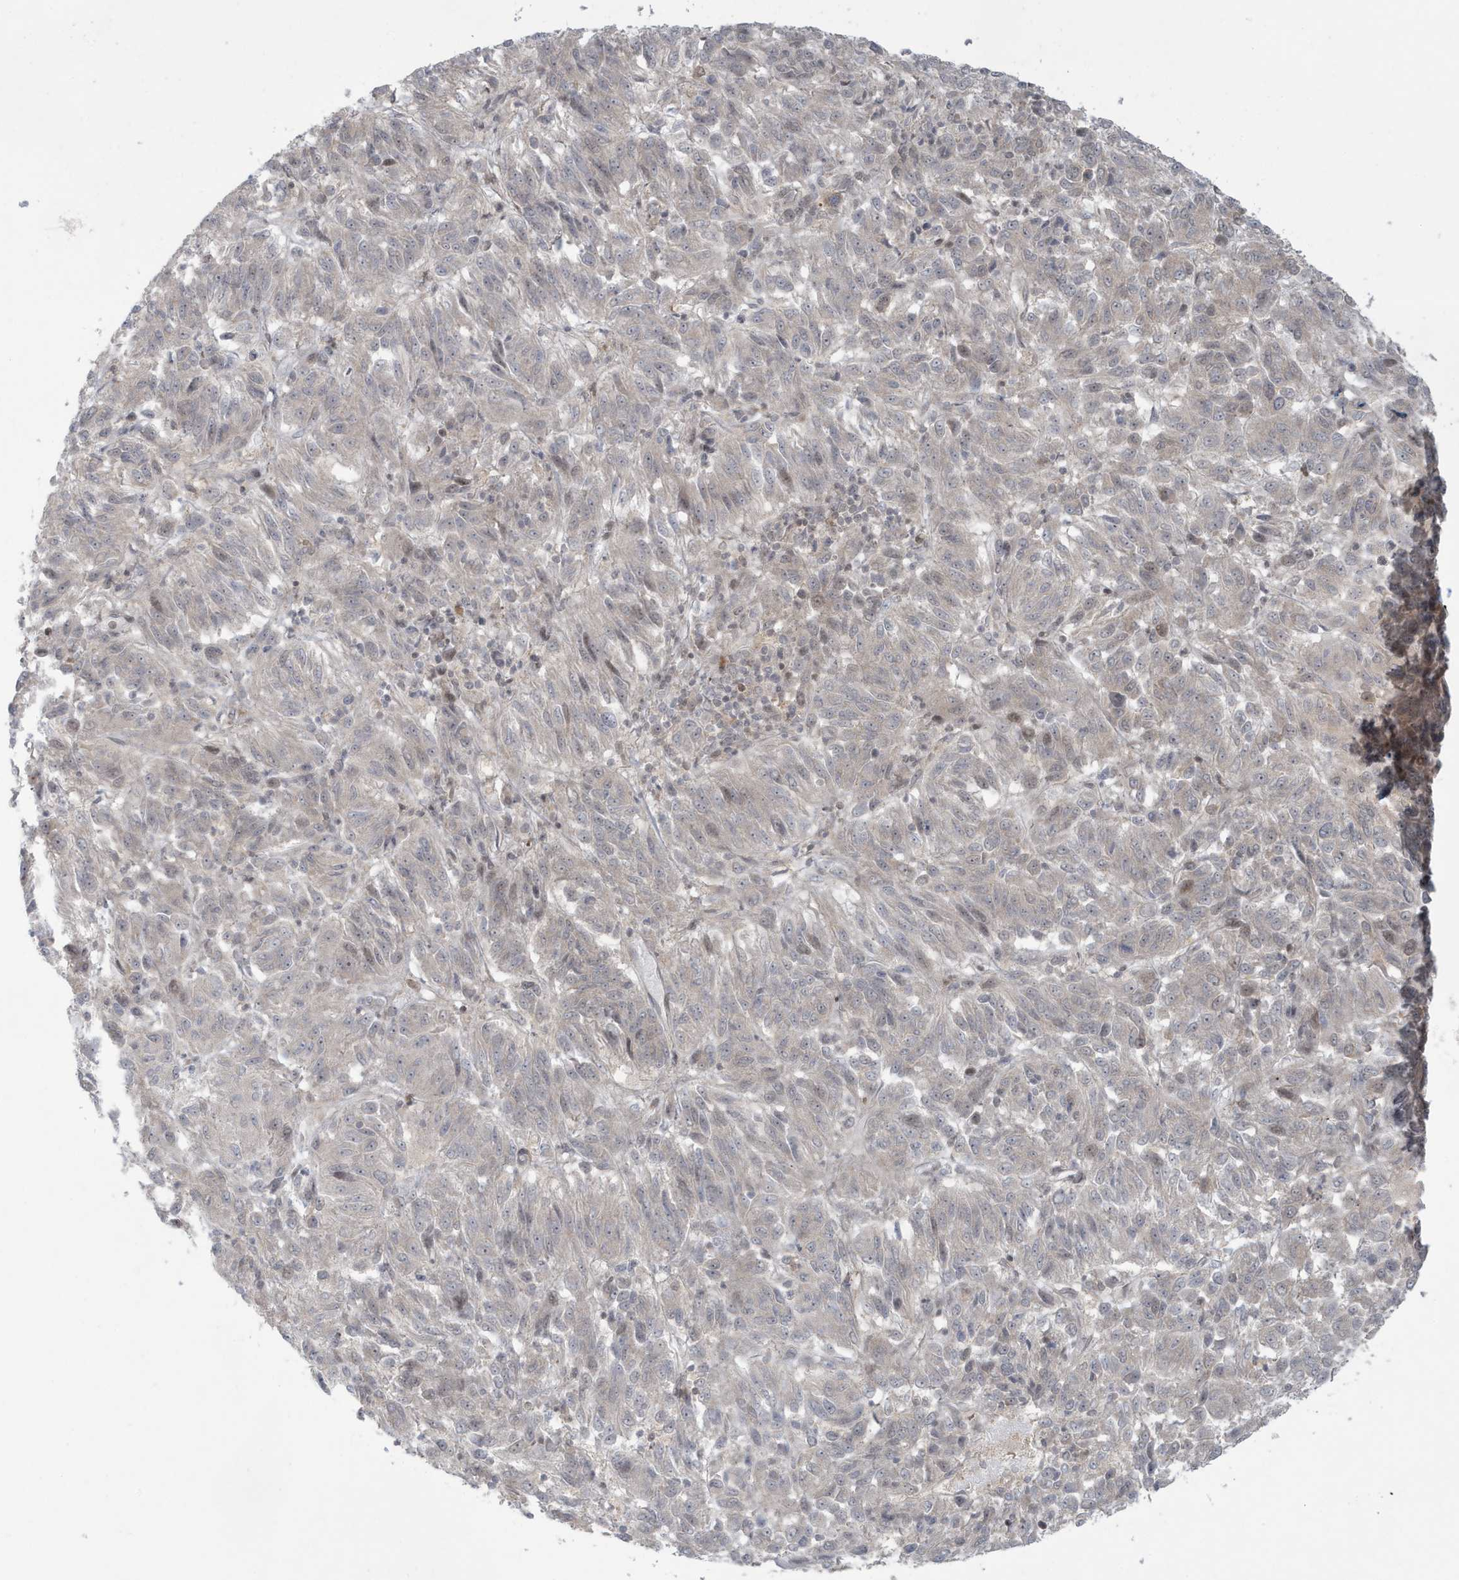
{"staining": {"intensity": "negative", "quantity": "none", "location": "none"}, "tissue": "melanoma", "cell_type": "Tumor cells", "image_type": "cancer", "snomed": [{"axis": "morphology", "description": "Malignant melanoma, Metastatic site"}, {"axis": "topography", "description": "Lung"}], "caption": "Immunohistochemical staining of human malignant melanoma (metastatic site) shows no significant positivity in tumor cells.", "gene": "C1orf52", "patient": {"sex": "male", "age": 64}}